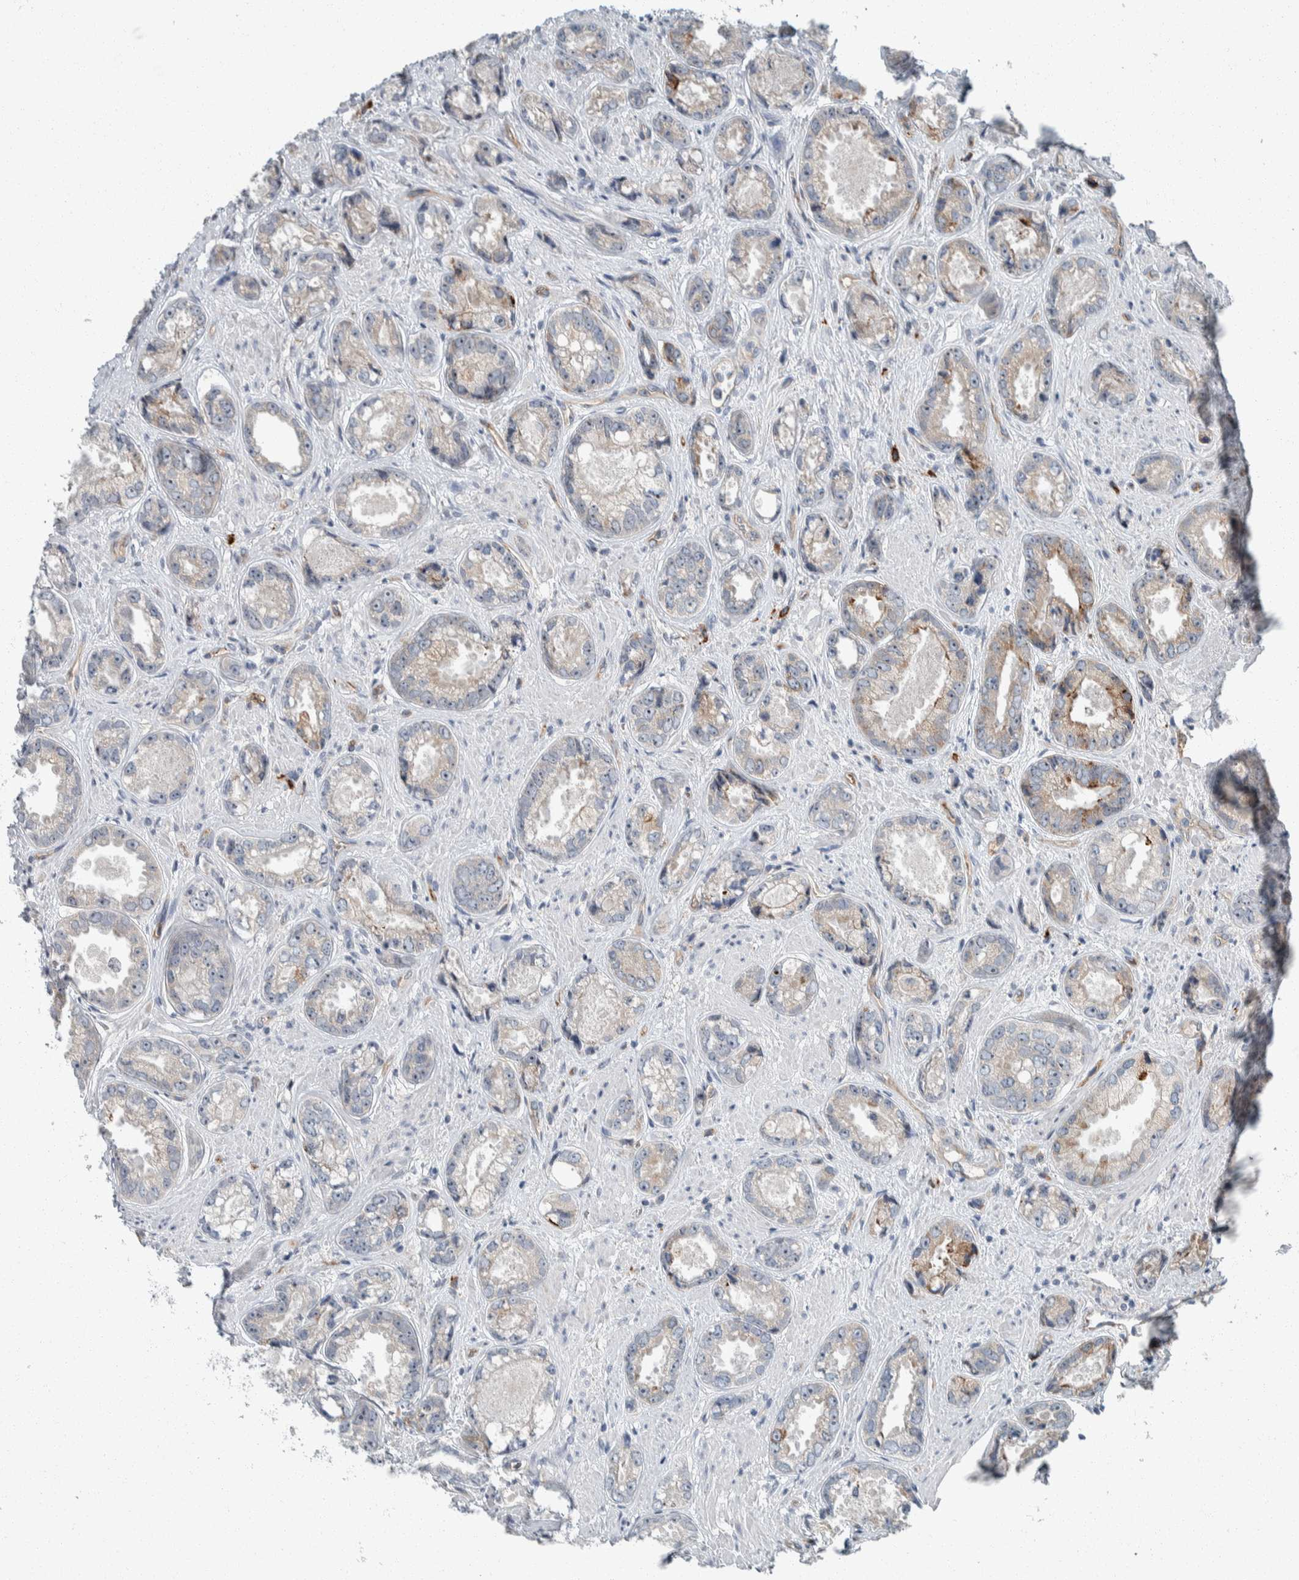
{"staining": {"intensity": "moderate", "quantity": "<25%", "location": "cytoplasmic/membranous"}, "tissue": "prostate cancer", "cell_type": "Tumor cells", "image_type": "cancer", "snomed": [{"axis": "morphology", "description": "Adenocarcinoma, High grade"}, {"axis": "topography", "description": "Prostate"}], "caption": "Immunohistochemical staining of prostate high-grade adenocarcinoma exhibits moderate cytoplasmic/membranous protein staining in about <25% of tumor cells.", "gene": "USP25", "patient": {"sex": "male", "age": 61}}